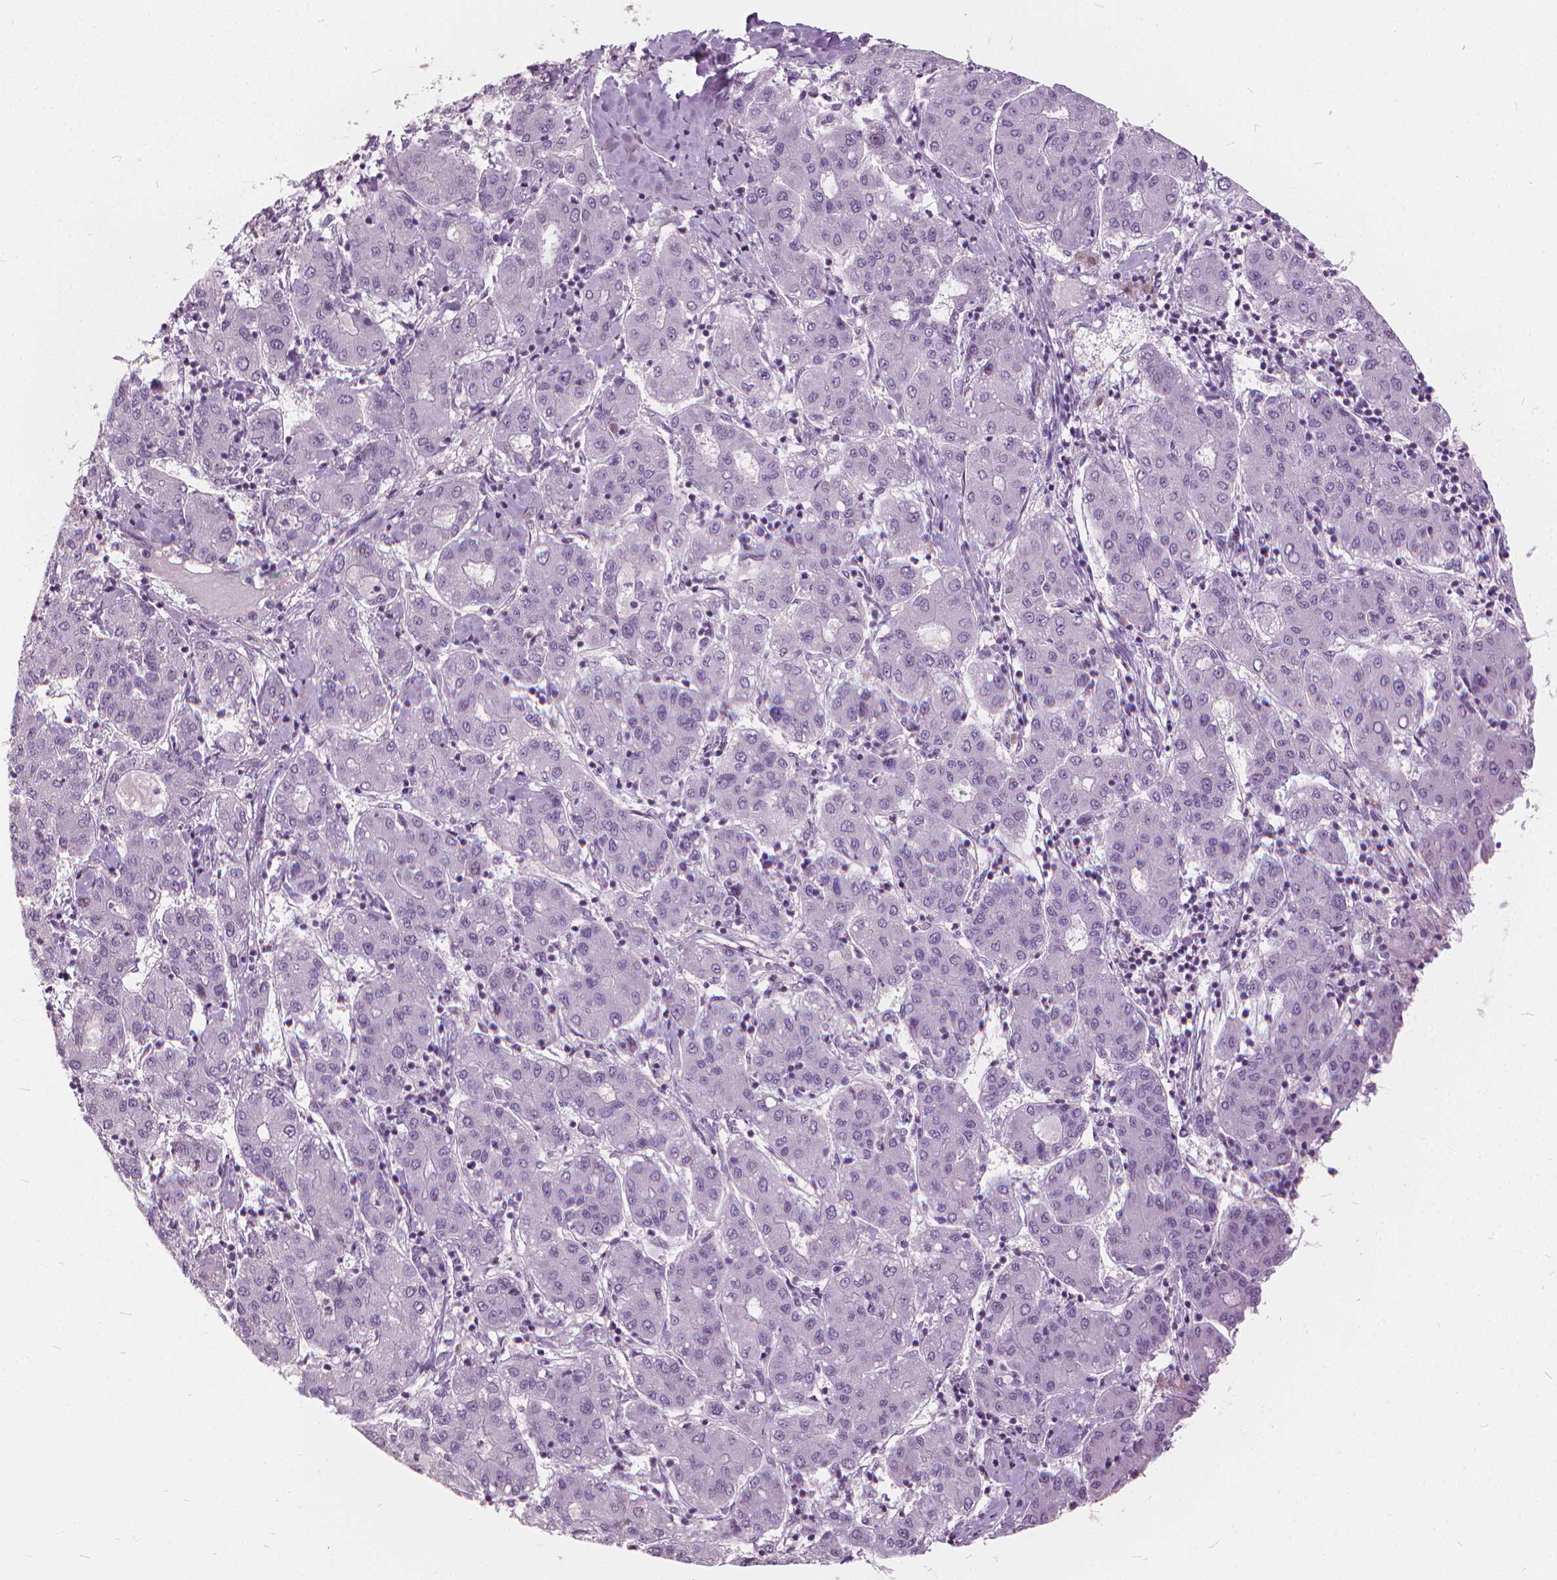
{"staining": {"intensity": "negative", "quantity": "none", "location": "none"}, "tissue": "liver cancer", "cell_type": "Tumor cells", "image_type": "cancer", "snomed": [{"axis": "morphology", "description": "Carcinoma, Hepatocellular, NOS"}, {"axis": "topography", "description": "Liver"}], "caption": "The immunohistochemistry image has no significant staining in tumor cells of liver hepatocellular carcinoma tissue.", "gene": "STAT5B", "patient": {"sex": "male", "age": 65}}